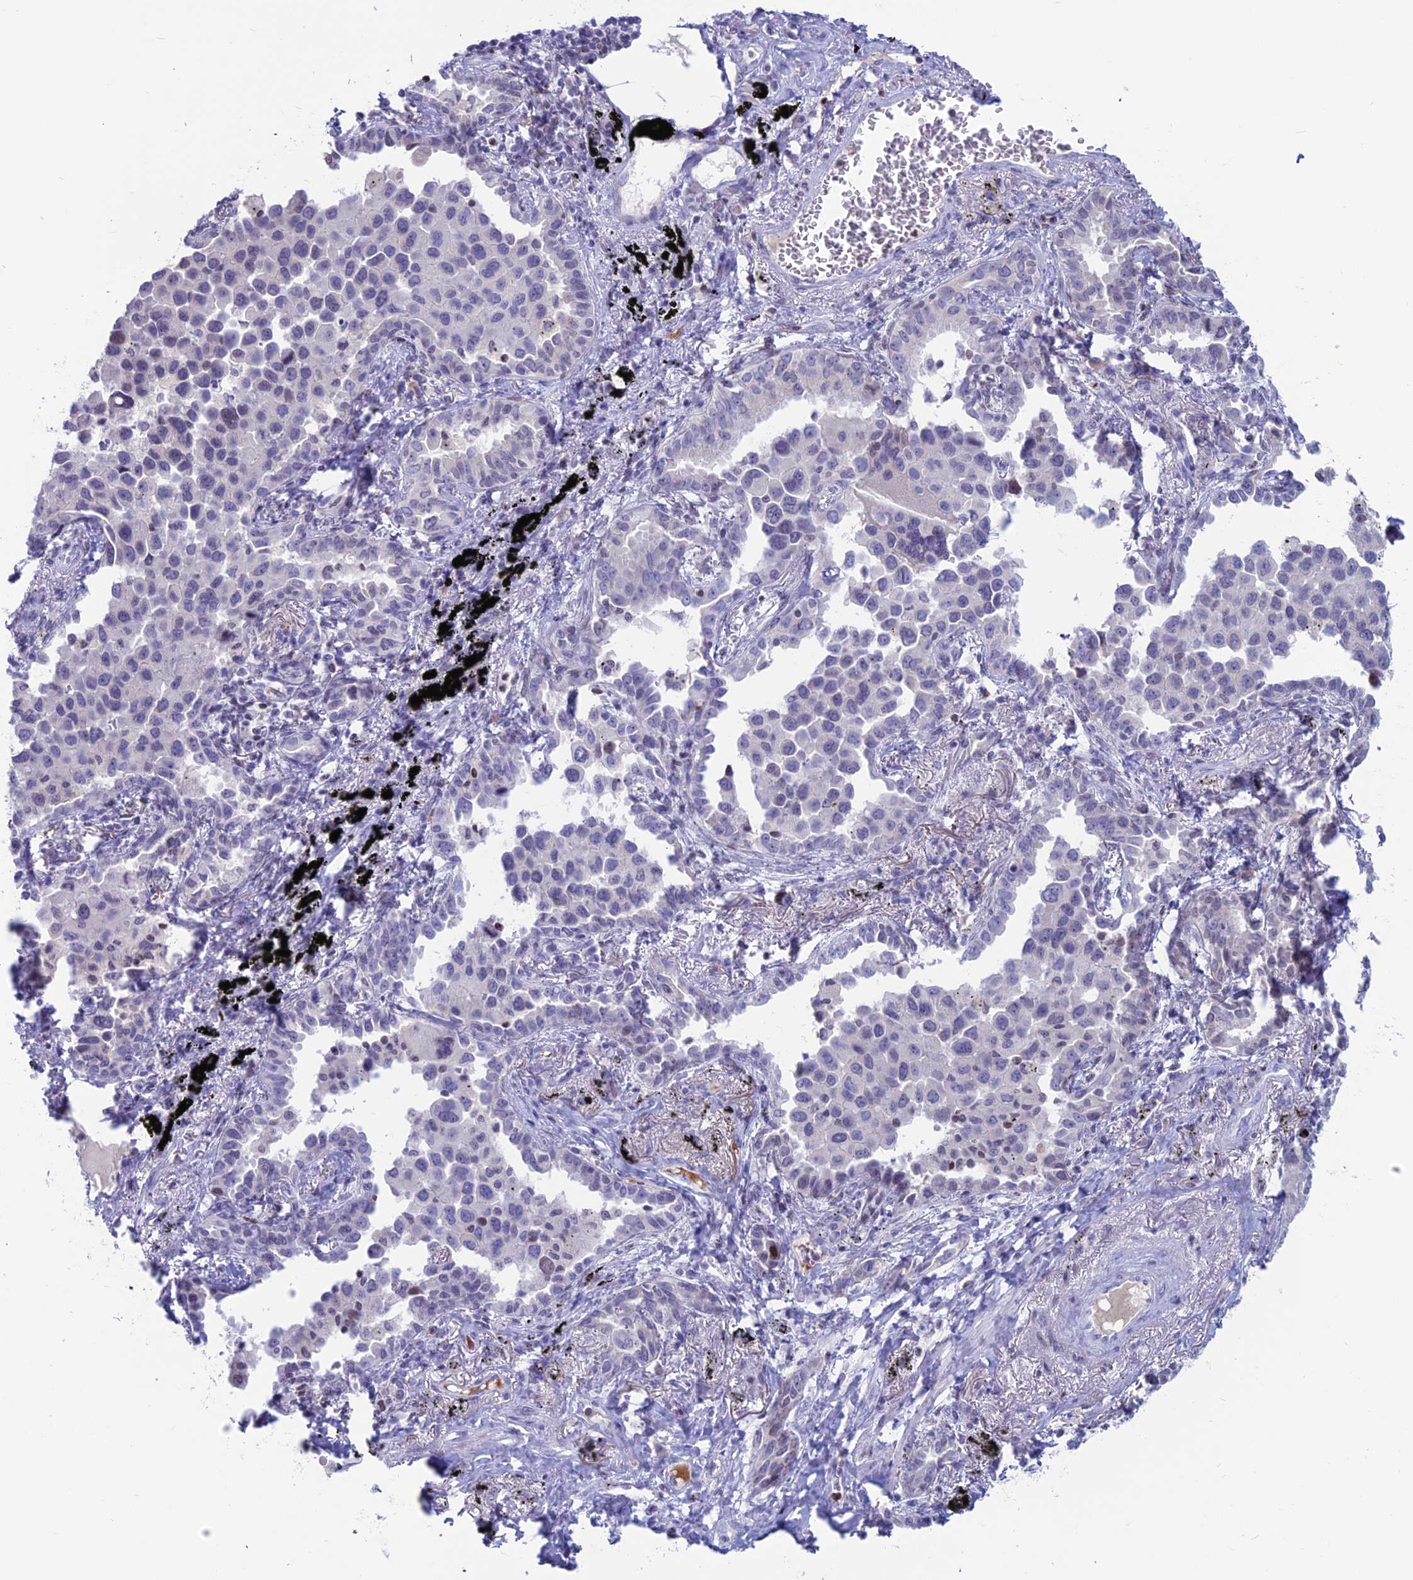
{"staining": {"intensity": "negative", "quantity": "none", "location": "none"}, "tissue": "lung cancer", "cell_type": "Tumor cells", "image_type": "cancer", "snomed": [{"axis": "morphology", "description": "Adenocarcinoma, NOS"}, {"axis": "topography", "description": "Lung"}], "caption": "This image is of lung cancer stained with immunohistochemistry to label a protein in brown with the nuclei are counter-stained blue. There is no expression in tumor cells.", "gene": "CERS6", "patient": {"sex": "male", "age": 67}}